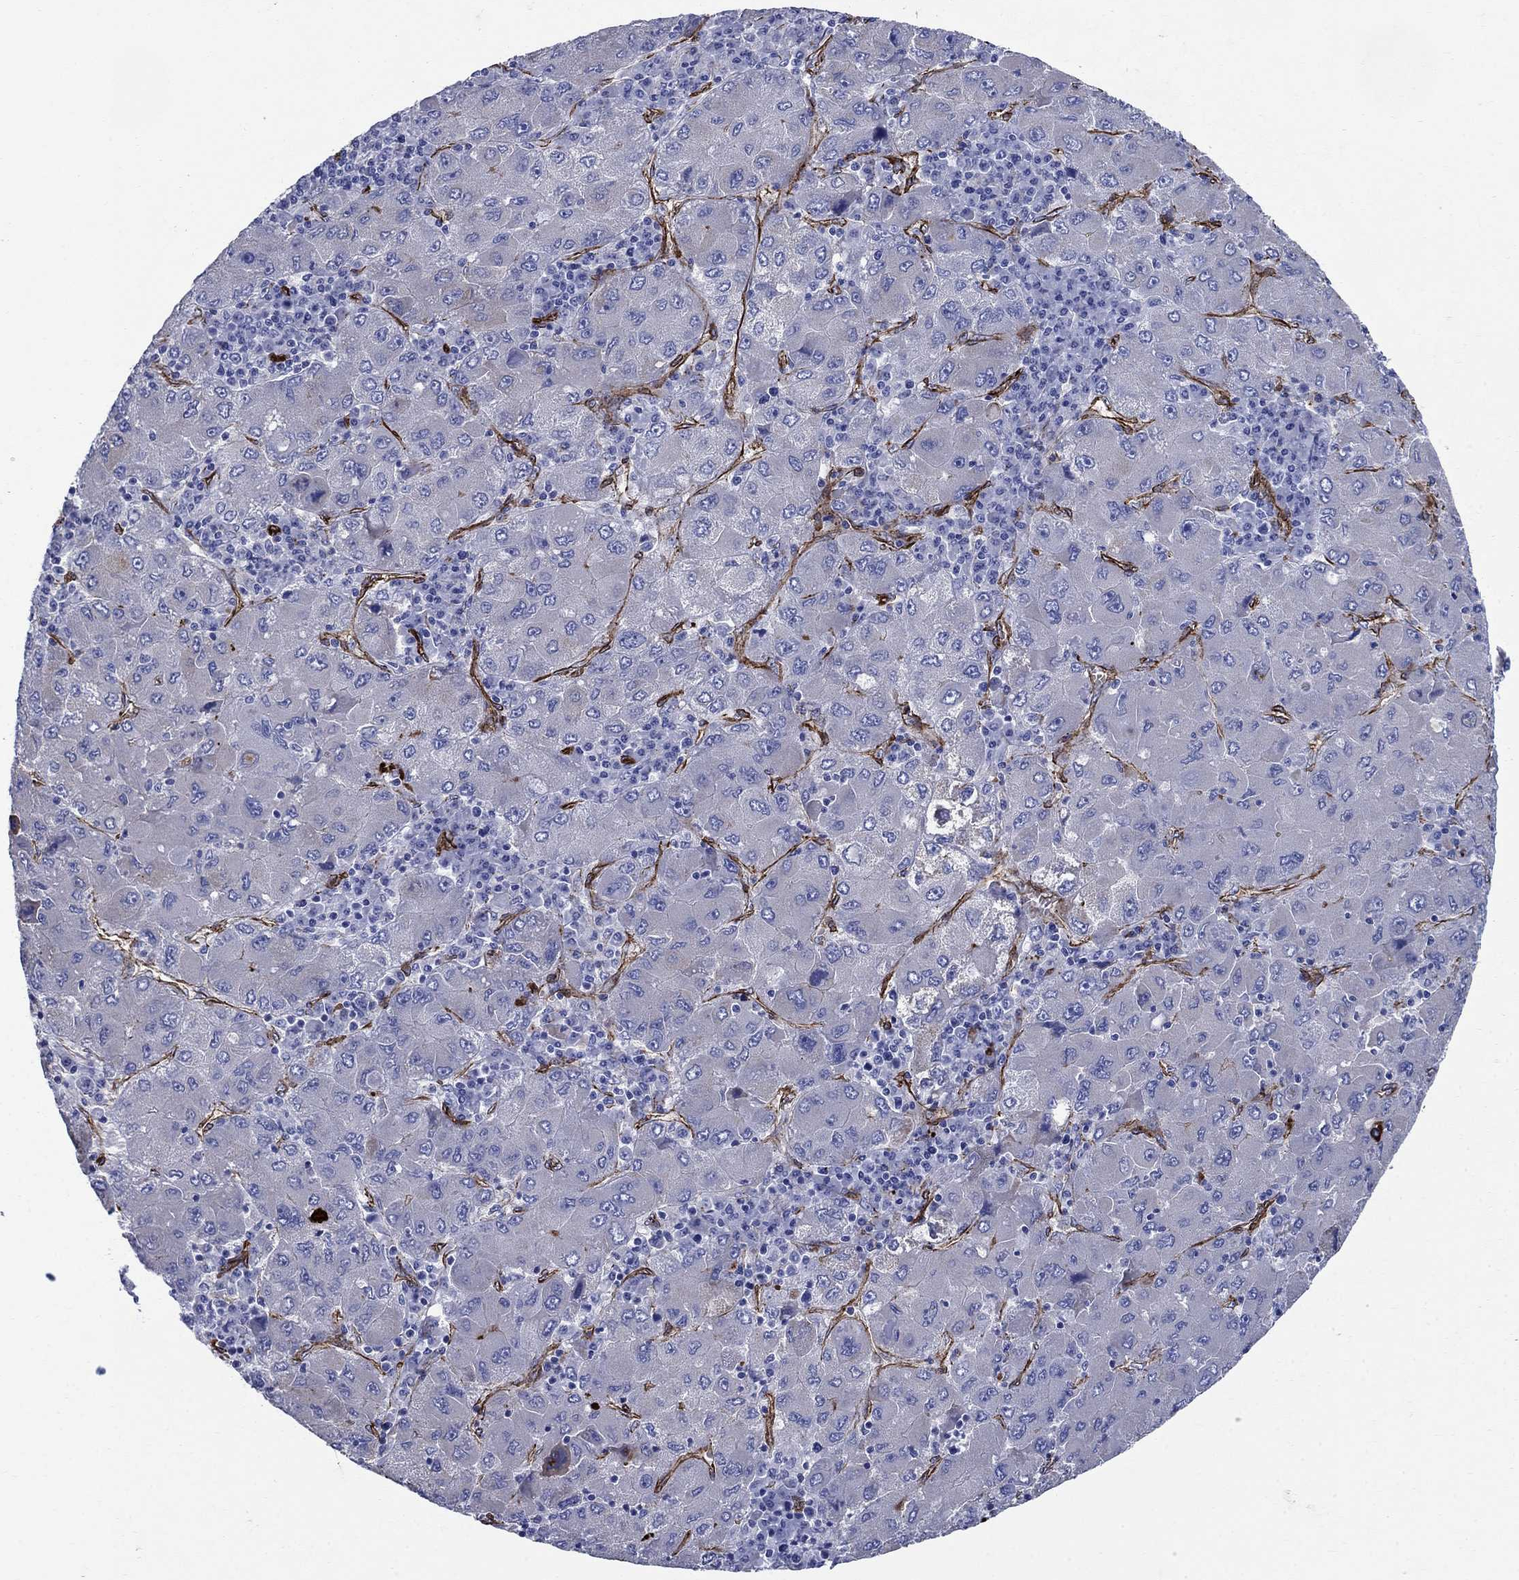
{"staining": {"intensity": "negative", "quantity": "none", "location": "none"}, "tissue": "liver cancer", "cell_type": "Tumor cells", "image_type": "cancer", "snomed": [{"axis": "morphology", "description": "Carcinoma, Hepatocellular, NOS"}, {"axis": "topography", "description": "Liver"}], "caption": "Tumor cells show no significant positivity in hepatocellular carcinoma (liver).", "gene": "VTN", "patient": {"sex": "male", "age": 75}}